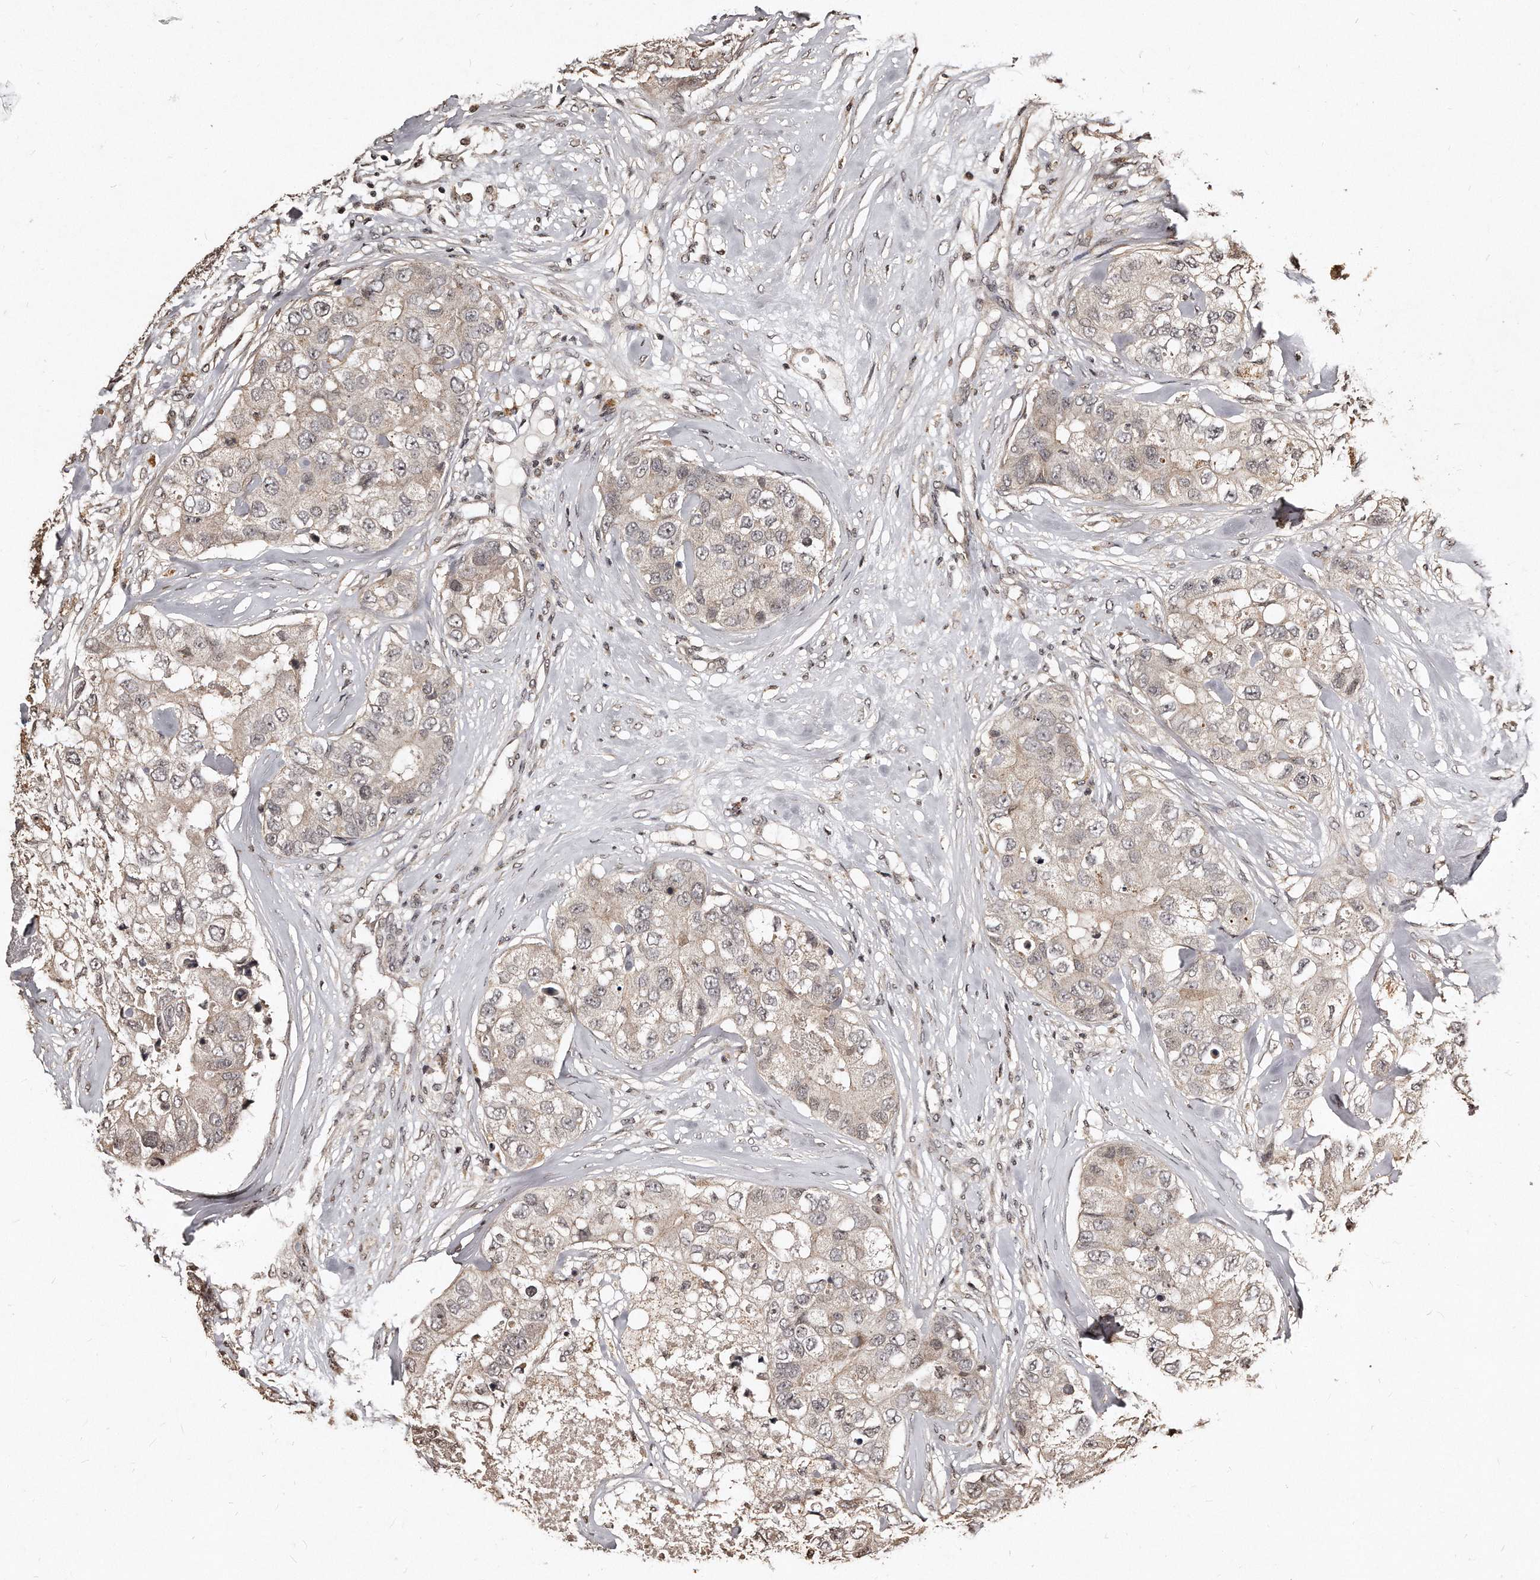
{"staining": {"intensity": "weak", "quantity": "<25%", "location": "cytoplasmic/membranous"}, "tissue": "breast cancer", "cell_type": "Tumor cells", "image_type": "cancer", "snomed": [{"axis": "morphology", "description": "Duct carcinoma"}, {"axis": "topography", "description": "Breast"}], "caption": "Immunohistochemistry photomicrograph of human breast intraductal carcinoma stained for a protein (brown), which reveals no positivity in tumor cells.", "gene": "TSHR", "patient": {"sex": "female", "age": 62}}